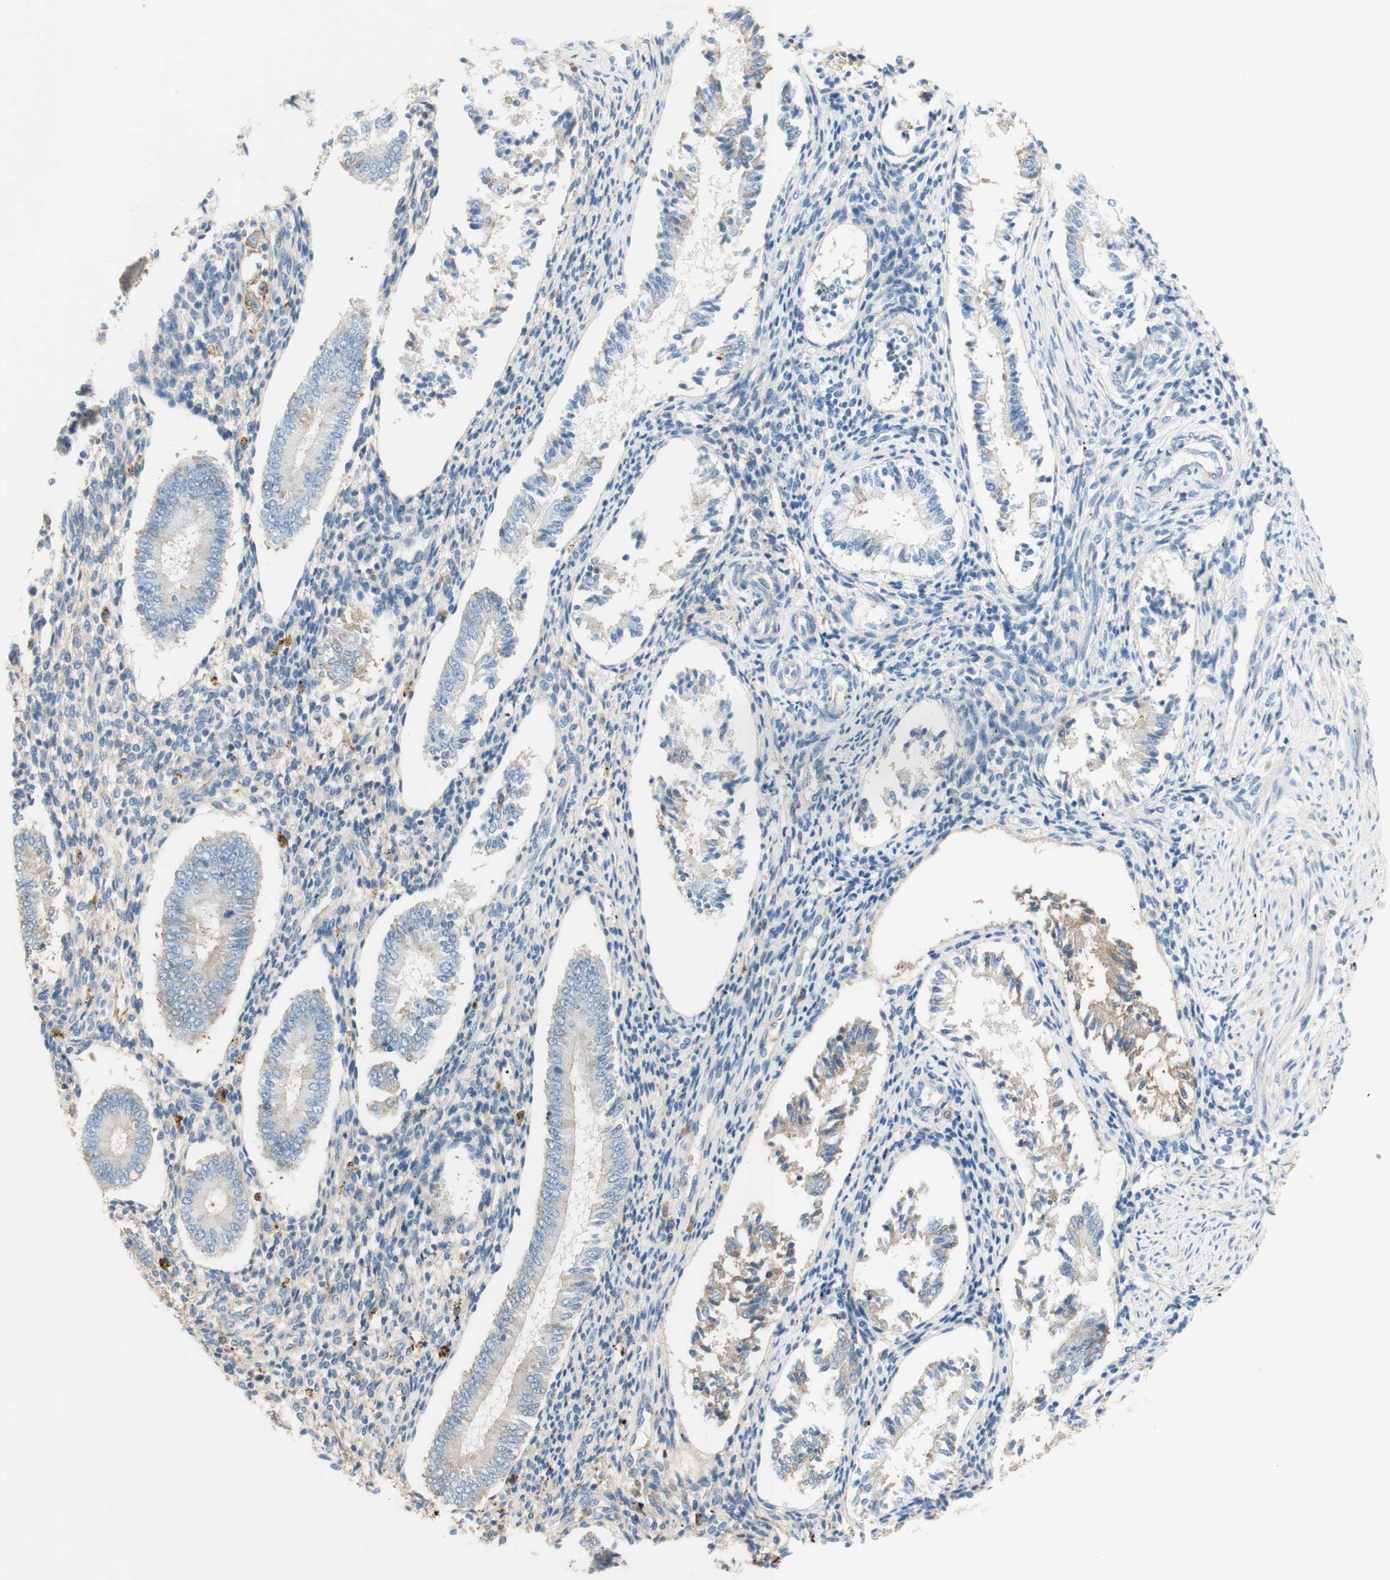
{"staining": {"intensity": "weak", "quantity": "25%-75%", "location": "cytoplasmic/membranous"}, "tissue": "endometrium", "cell_type": "Cells in endometrial stroma", "image_type": "normal", "snomed": [{"axis": "morphology", "description": "Normal tissue, NOS"}, {"axis": "topography", "description": "Endometrium"}], "caption": "Protein staining by immunohistochemistry reveals weak cytoplasmic/membranous positivity in about 25%-75% of cells in endometrial stroma in benign endometrium.", "gene": "KNG1", "patient": {"sex": "female", "age": 42}}